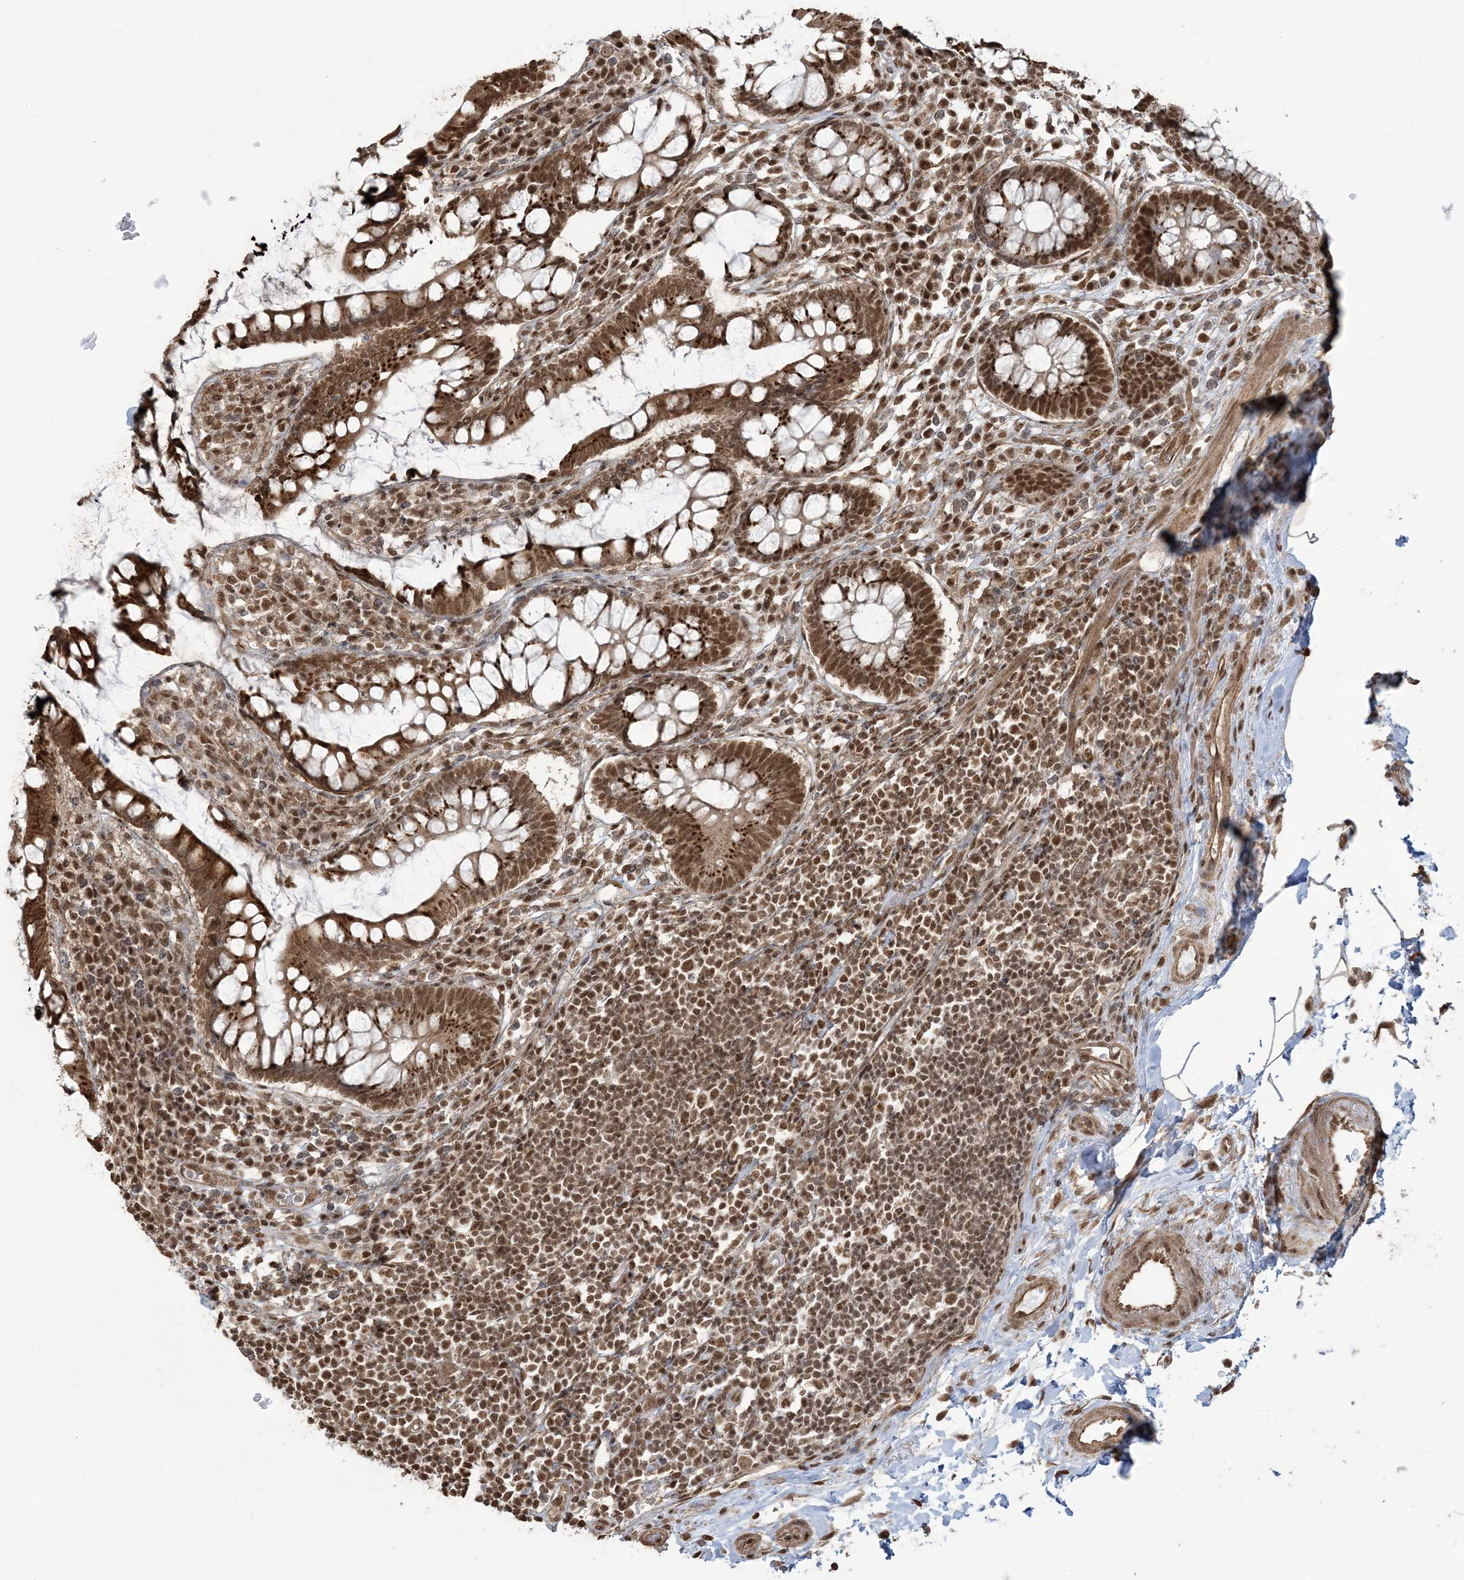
{"staining": {"intensity": "strong", "quantity": ">75%", "location": "cytoplasmic/membranous,nuclear"}, "tissue": "colon", "cell_type": "Endothelial cells", "image_type": "normal", "snomed": [{"axis": "morphology", "description": "Normal tissue, NOS"}, {"axis": "topography", "description": "Colon"}], "caption": "The image shows immunohistochemical staining of benign colon. There is strong cytoplasmic/membranous,nuclear expression is identified in about >75% of endothelial cells.", "gene": "ZNF839", "patient": {"sex": "female", "age": 79}}